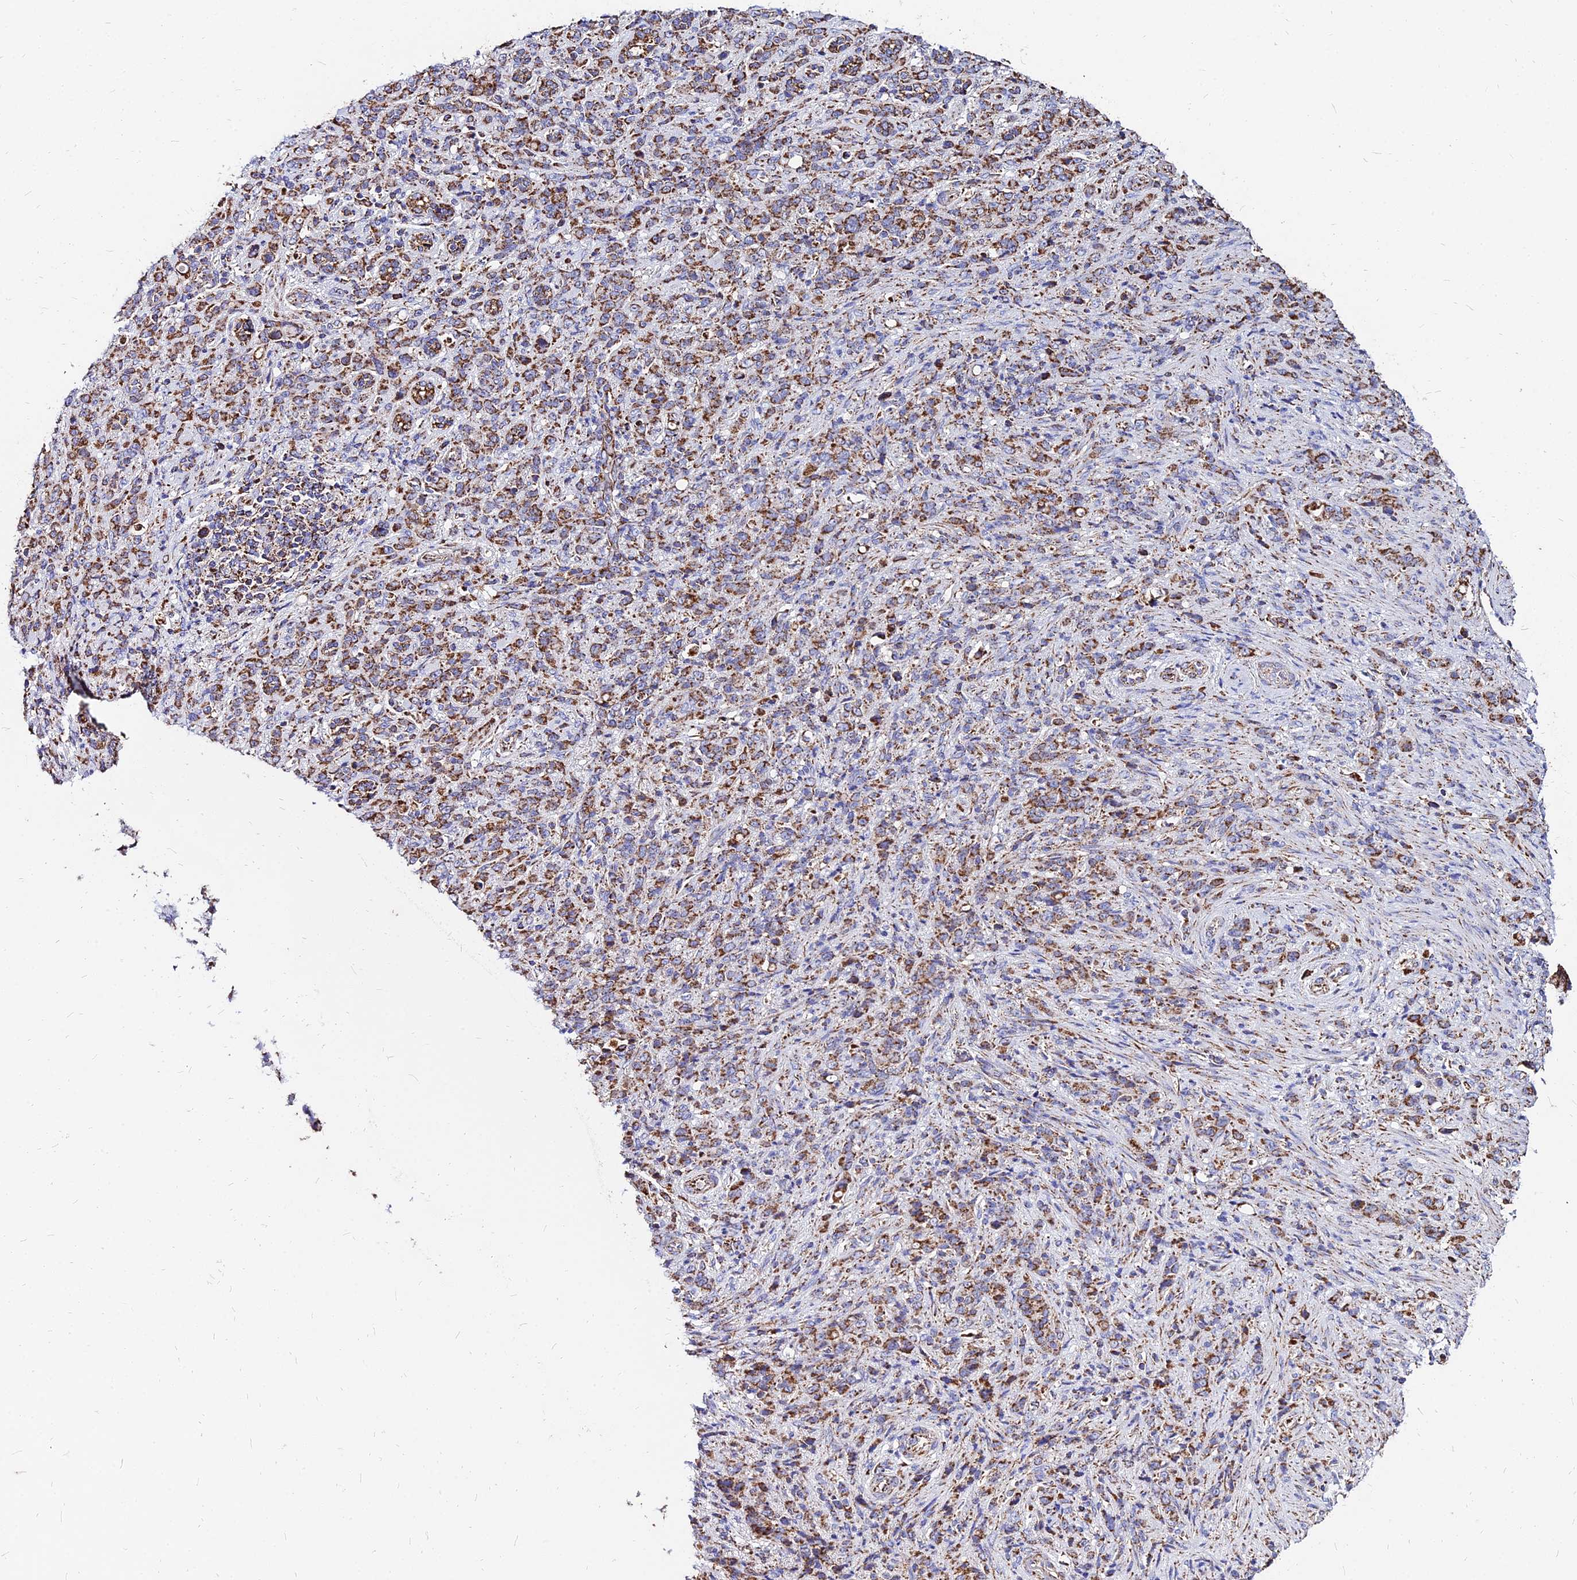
{"staining": {"intensity": "moderate", "quantity": ">75%", "location": "cytoplasmic/membranous"}, "tissue": "stomach cancer", "cell_type": "Tumor cells", "image_type": "cancer", "snomed": [{"axis": "morphology", "description": "Adenocarcinoma, NOS"}, {"axis": "topography", "description": "Stomach"}], "caption": "Human stomach adenocarcinoma stained with a brown dye reveals moderate cytoplasmic/membranous positive expression in approximately >75% of tumor cells.", "gene": "DLD", "patient": {"sex": "female", "age": 79}}